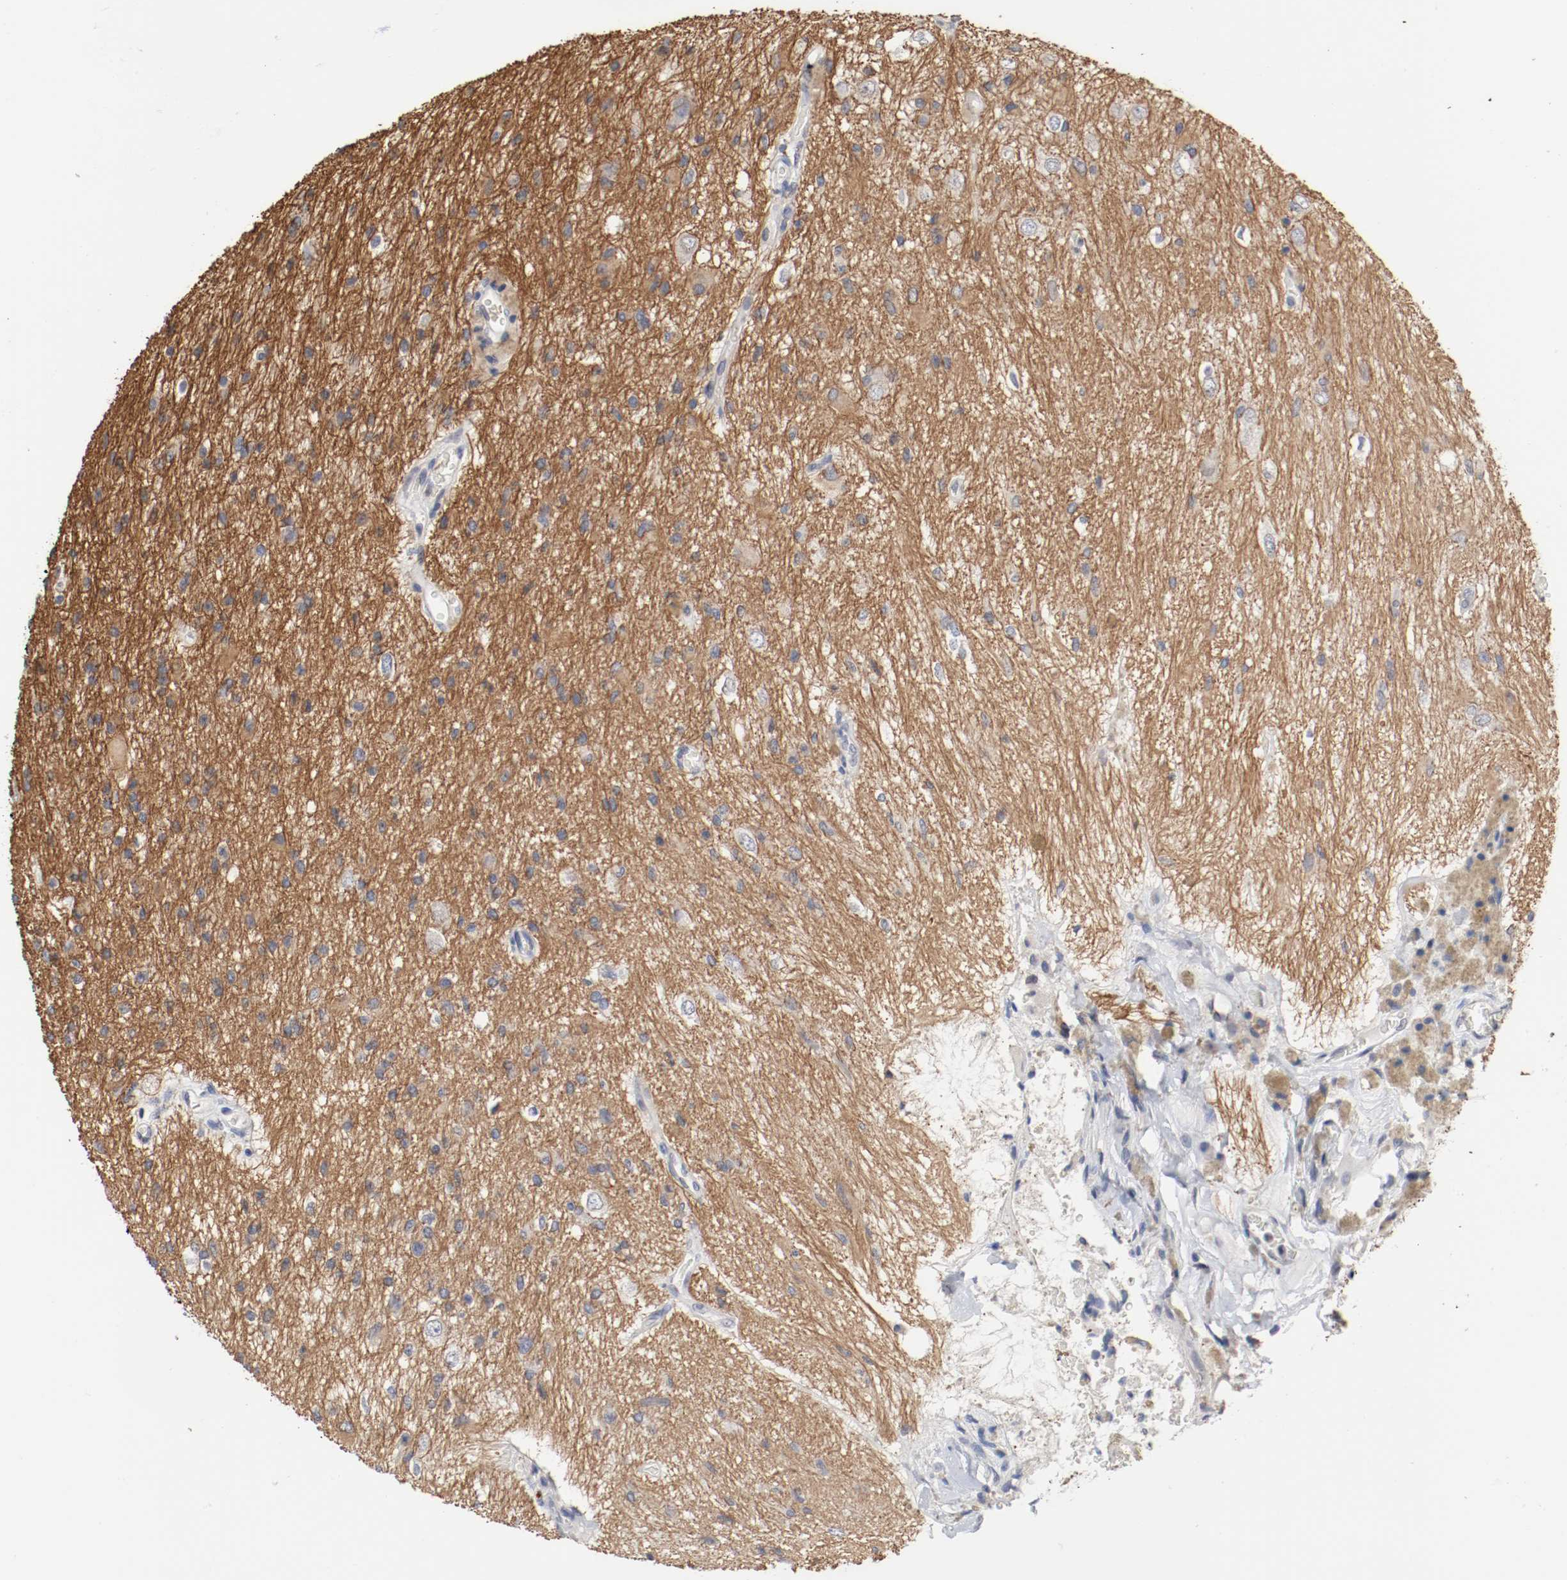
{"staining": {"intensity": "weak", "quantity": "<25%", "location": "cytoplasmic/membranous"}, "tissue": "glioma", "cell_type": "Tumor cells", "image_type": "cancer", "snomed": [{"axis": "morphology", "description": "Glioma, malignant, High grade"}, {"axis": "topography", "description": "Brain"}], "caption": "A high-resolution histopathology image shows IHC staining of glioma, which reveals no significant expression in tumor cells.", "gene": "CEBPE", "patient": {"sex": "male", "age": 47}}